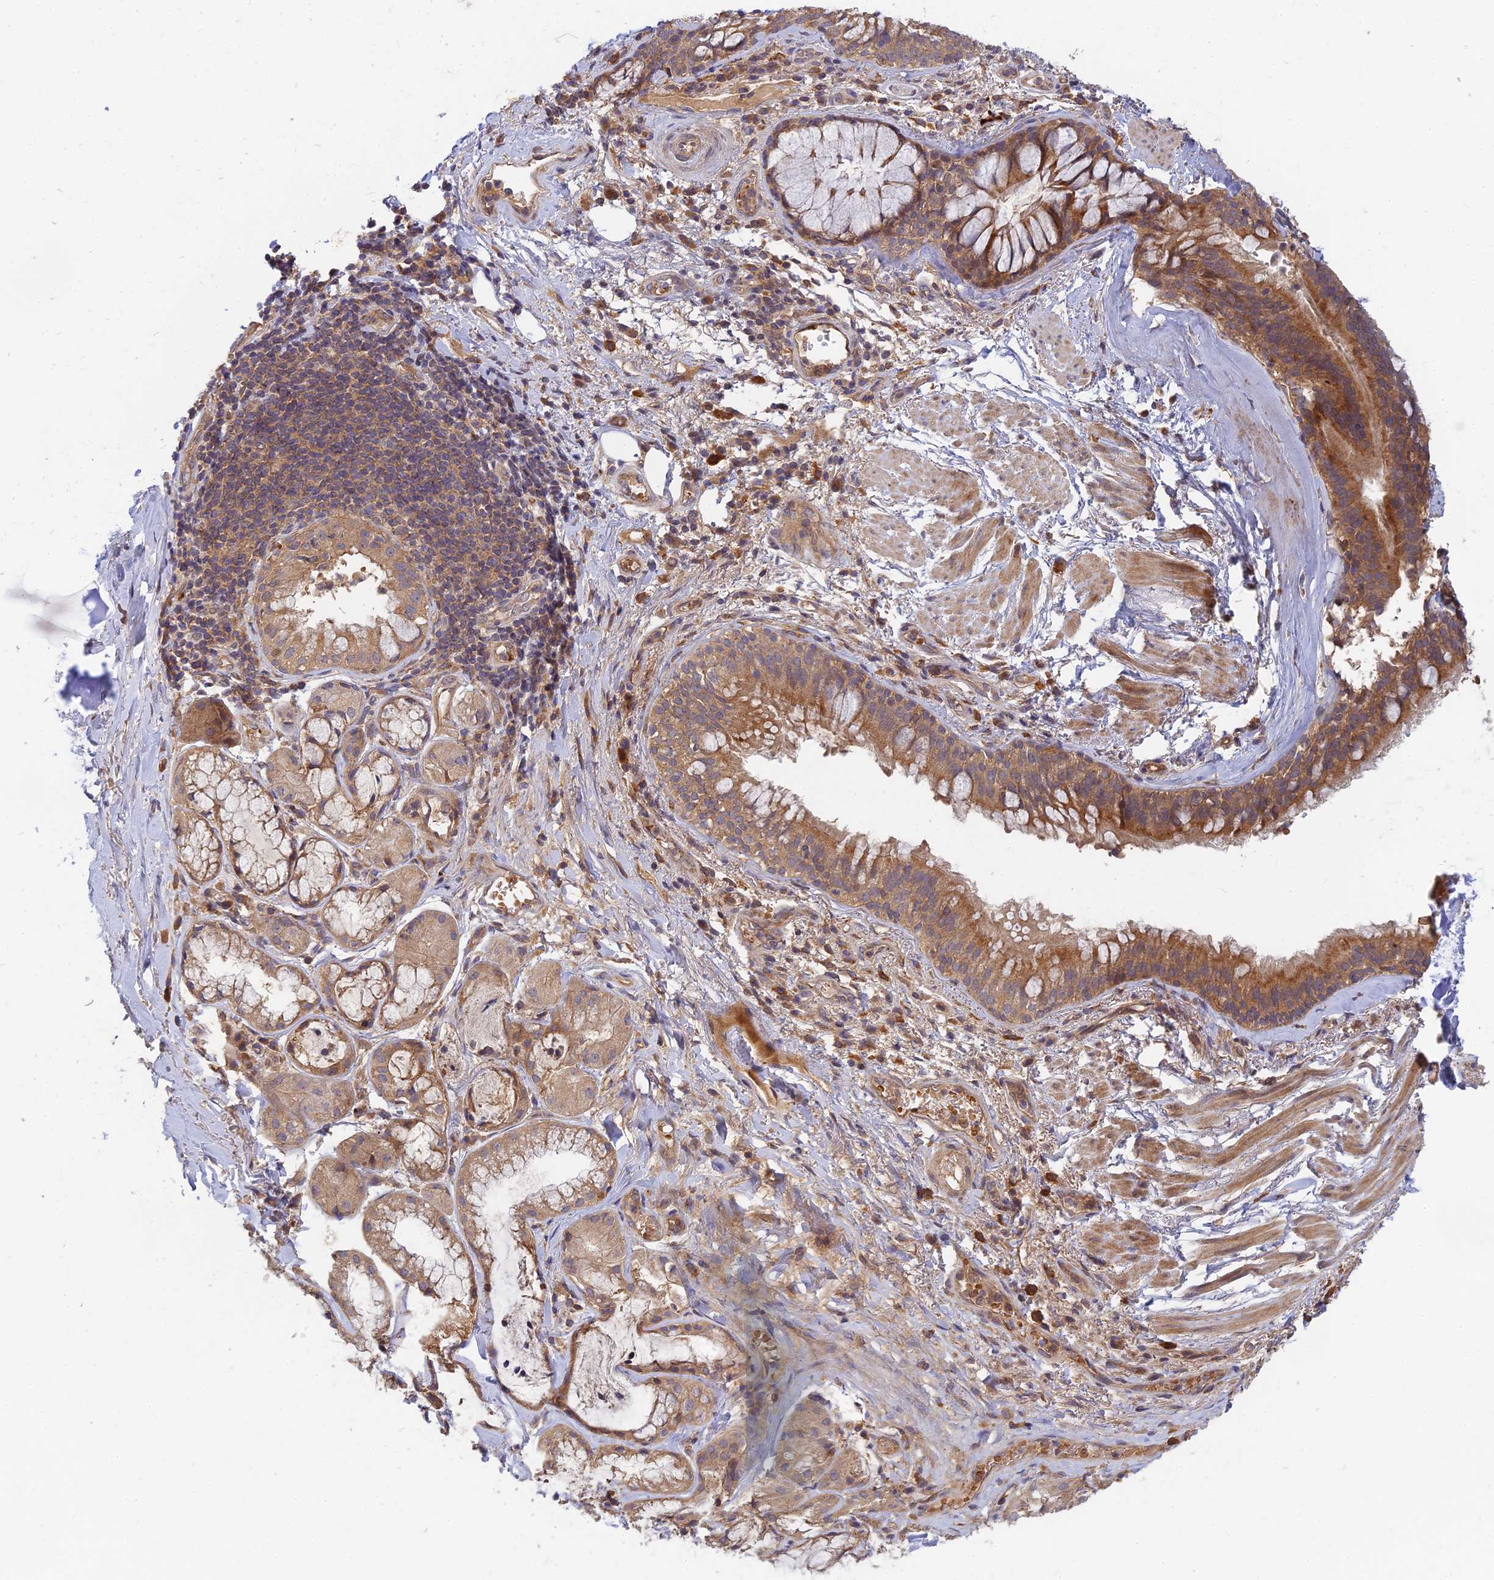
{"staining": {"intensity": "negative", "quantity": "none", "location": "none"}, "tissue": "adipose tissue", "cell_type": "Adipocytes", "image_type": "normal", "snomed": [{"axis": "morphology", "description": "Normal tissue, NOS"}, {"axis": "topography", "description": "Lymph node"}, {"axis": "topography", "description": "Cartilage tissue"}, {"axis": "topography", "description": "Bronchus"}], "caption": "Immunohistochemical staining of unremarkable adipose tissue demonstrates no significant staining in adipocytes. (DAB (3,3'-diaminobenzidine) immunohistochemistry visualized using brightfield microscopy, high magnification).", "gene": "FAM151B", "patient": {"sex": "male", "age": 63}}